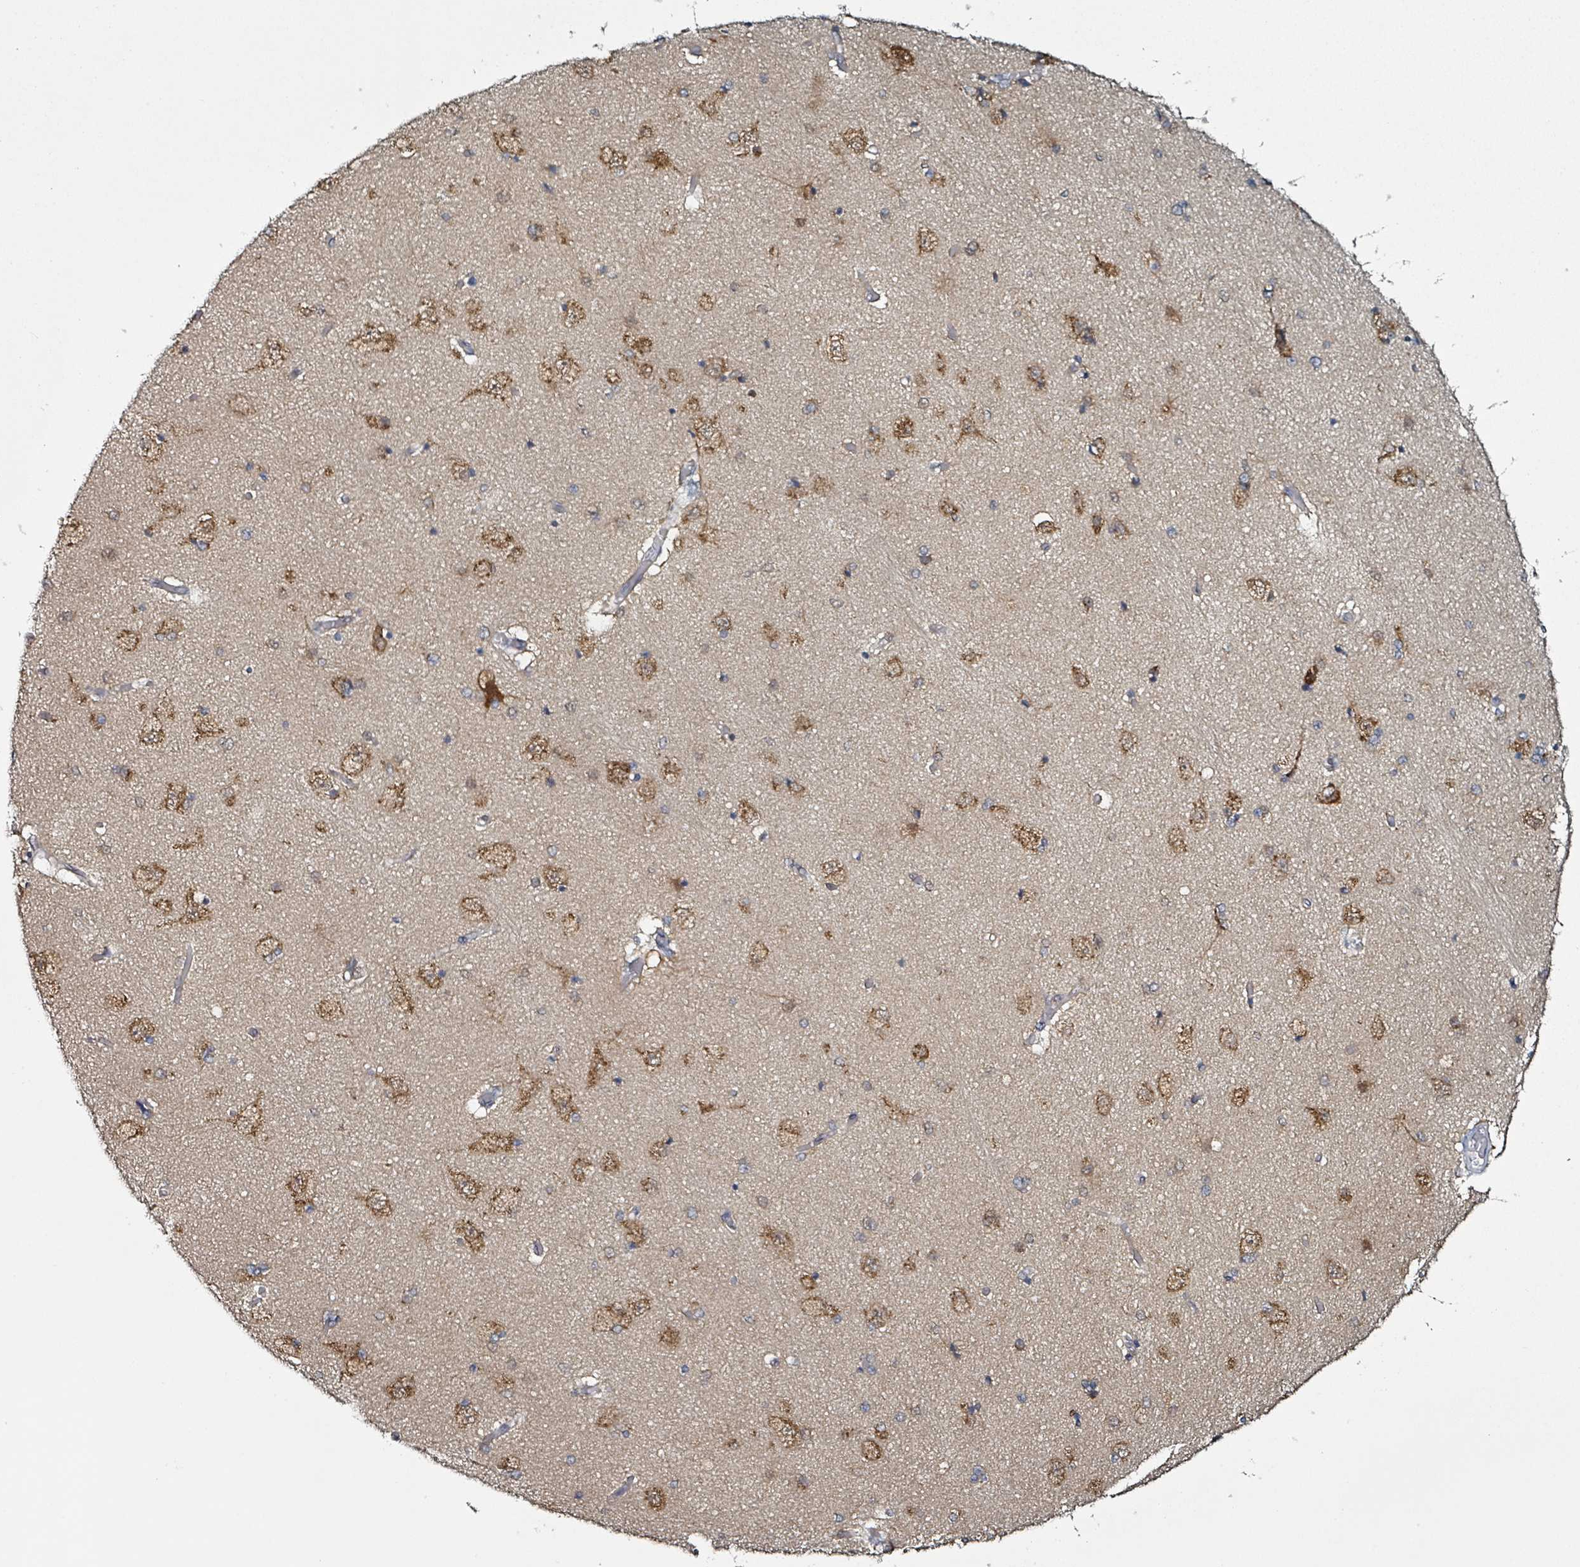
{"staining": {"intensity": "negative", "quantity": "none", "location": "none"}, "tissue": "hippocampus", "cell_type": "Glial cells", "image_type": "normal", "snomed": [{"axis": "morphology", "description": "Normal tissue, NOS"}, {"axis": "topography", "description": "Hippocampus"}], "caption": "Immunohistochemical staining of normal hippocampus reveals no significant staining in glial cells. The staining was performed using DAB (3,3'-diaminobenzidine) to visualize the protein expression in brown, while the nuclei were stained in blue with hematoxylin (Magnification: 20x).", "gene": "B3GAT3", "patient": {"sex": "female", "age": 54}}